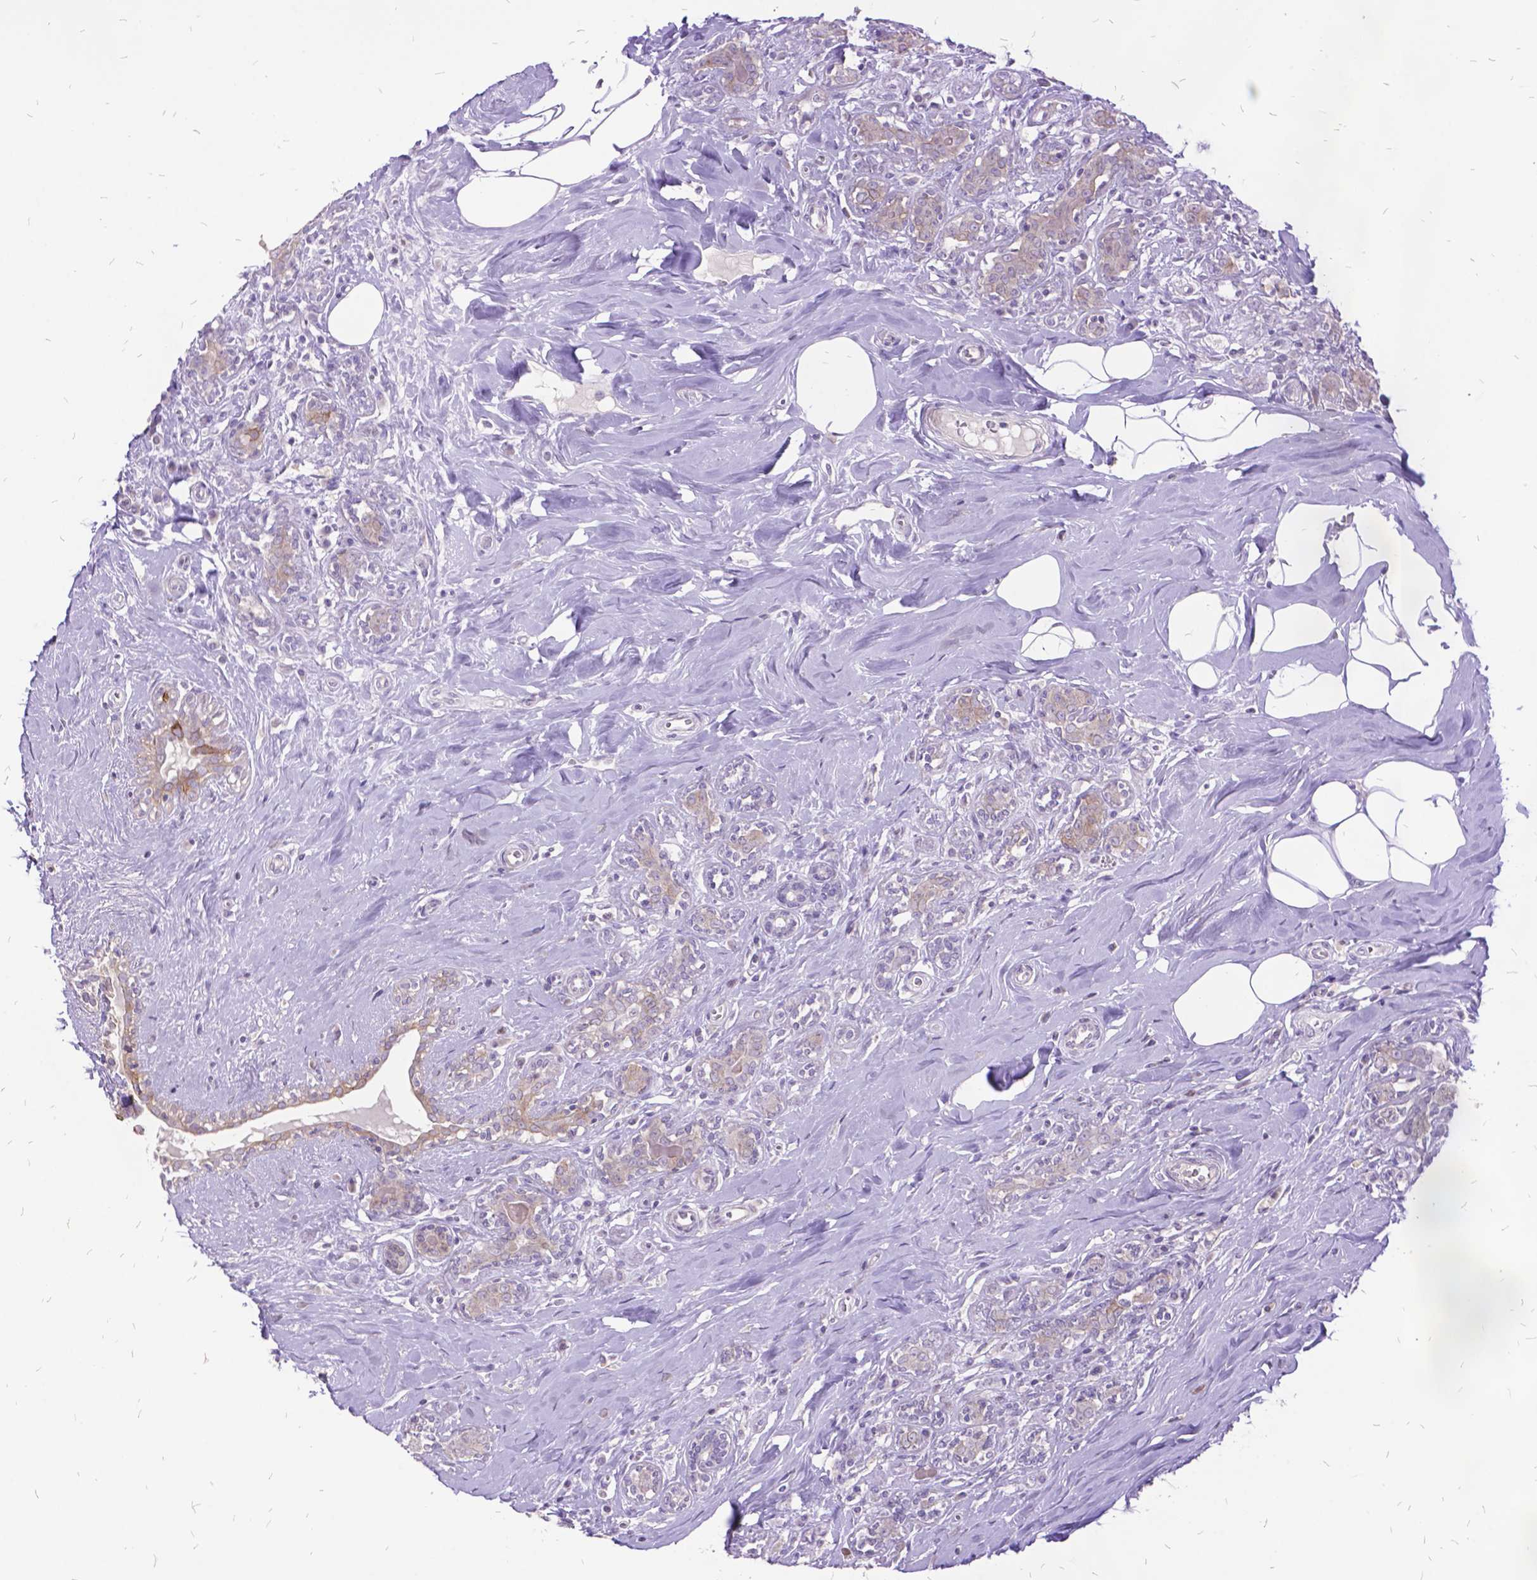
{"staining": {"intensity": "negative", "quantity": "none", "location": "none"}, "tissue": "breast cancer", "cell_type": "Tumor cells", "image_type": "cancer", "snomed": [{"axis": "morphology", "description": "Normal tissue, NOS"}, {"axis": "morphology", "description": "Duct carcinoma"}, {"axis": "topography", "description": "Breast"}], "caption": "The IHC micrograph has no significant staining in tumor cells of breast infiltrating ductal carcinoma tissue.", "gene": "ITGB6", "patient": {"sex": "female", "age": 43}}